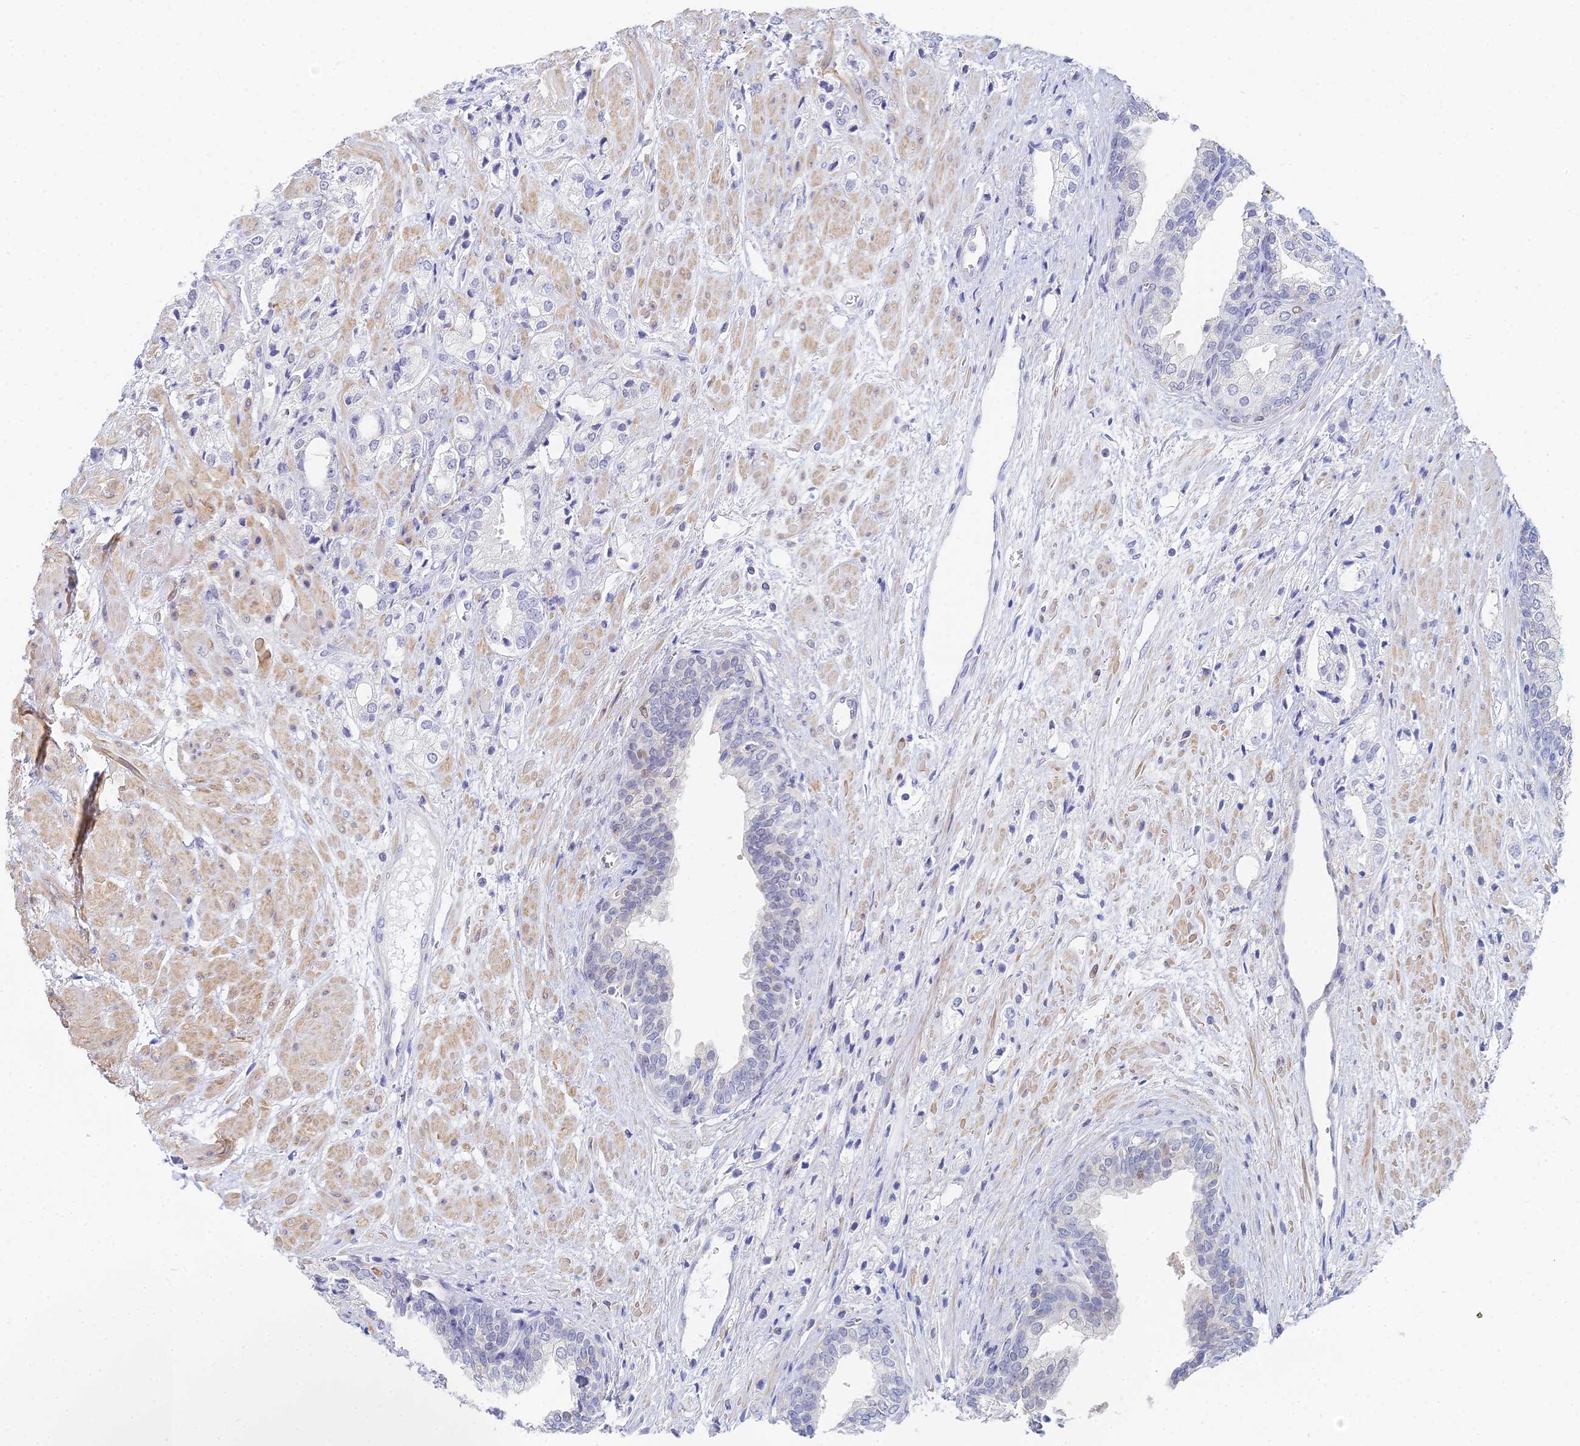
{"staining": {"intensity": "negative", "quantity": "none", "location": "none"}, "tissue": "prostate cancer", "cell_type": "Tumor cells", "image_type": "cancer", "snomed": [{"axis": "morphology", "description": "Adenocarcinoma, High grade"}, {"axis": "topography", "description": "Prostate"}], "caption": "There is no significant expression in tumor cells of prostate cancer.", "gene": "MCM2", "patient": {"sex": "male", "age": 50}}